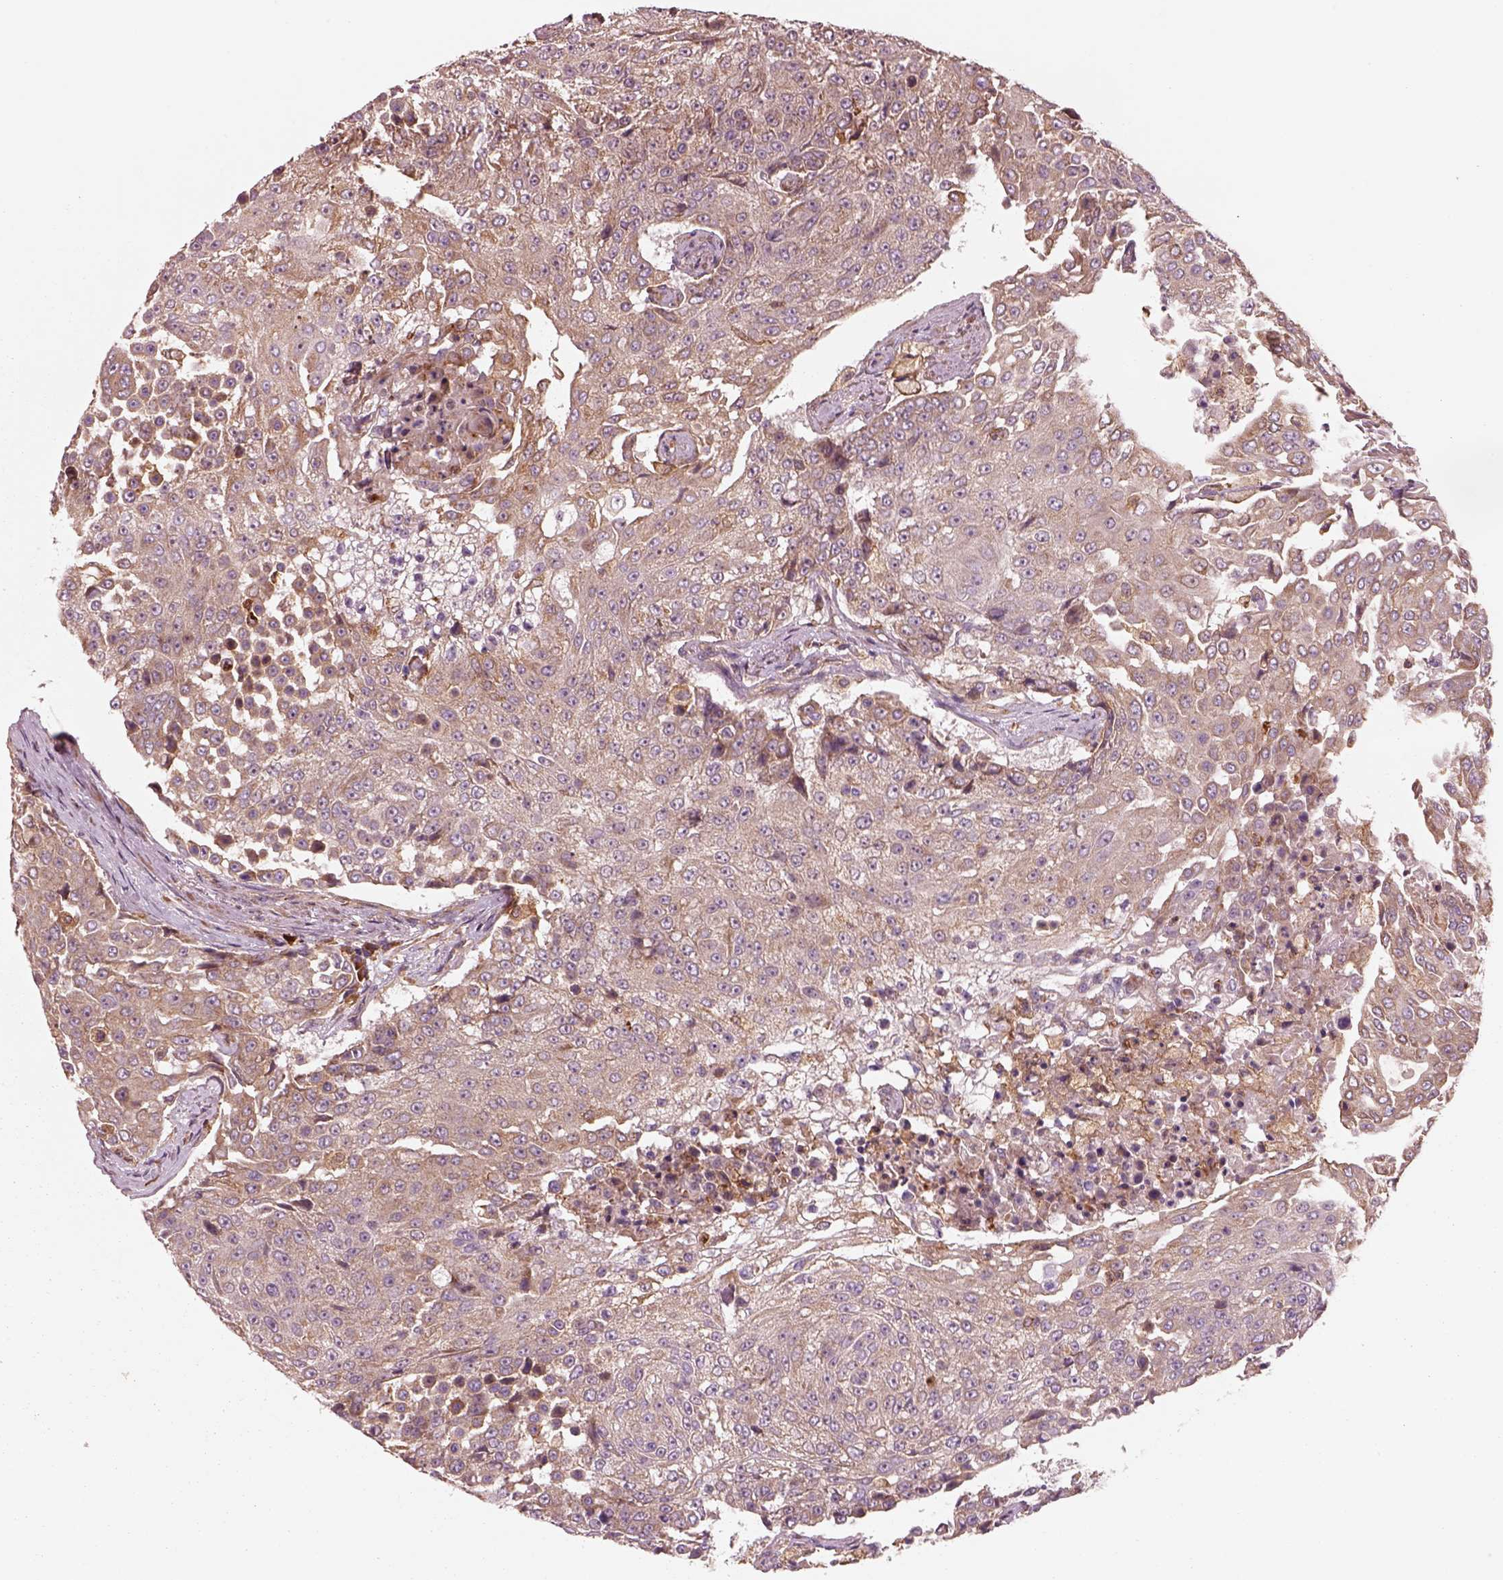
{"staining": {"intensity": "moderate", "quantity": "<25%", "location": "cytoplasmic/membranous"}, "tissue": "urothelial cancer", "cell_type": "Tumor cells", "image_type": "cancer", "snomed": [{"axis": "morphology", "description": "Urothelial carcinoma, High grade"}, {"axis": "topography", "description": "Urinary bladder"}], "caption": "Human urothelial cancer stained with a brown dye reveals moderate cytoplasmic/membranous positive staining in approximately <25% of tumor cells.", "gene": "ASCC2", "patient": {"sex": "female", "age": 63}}